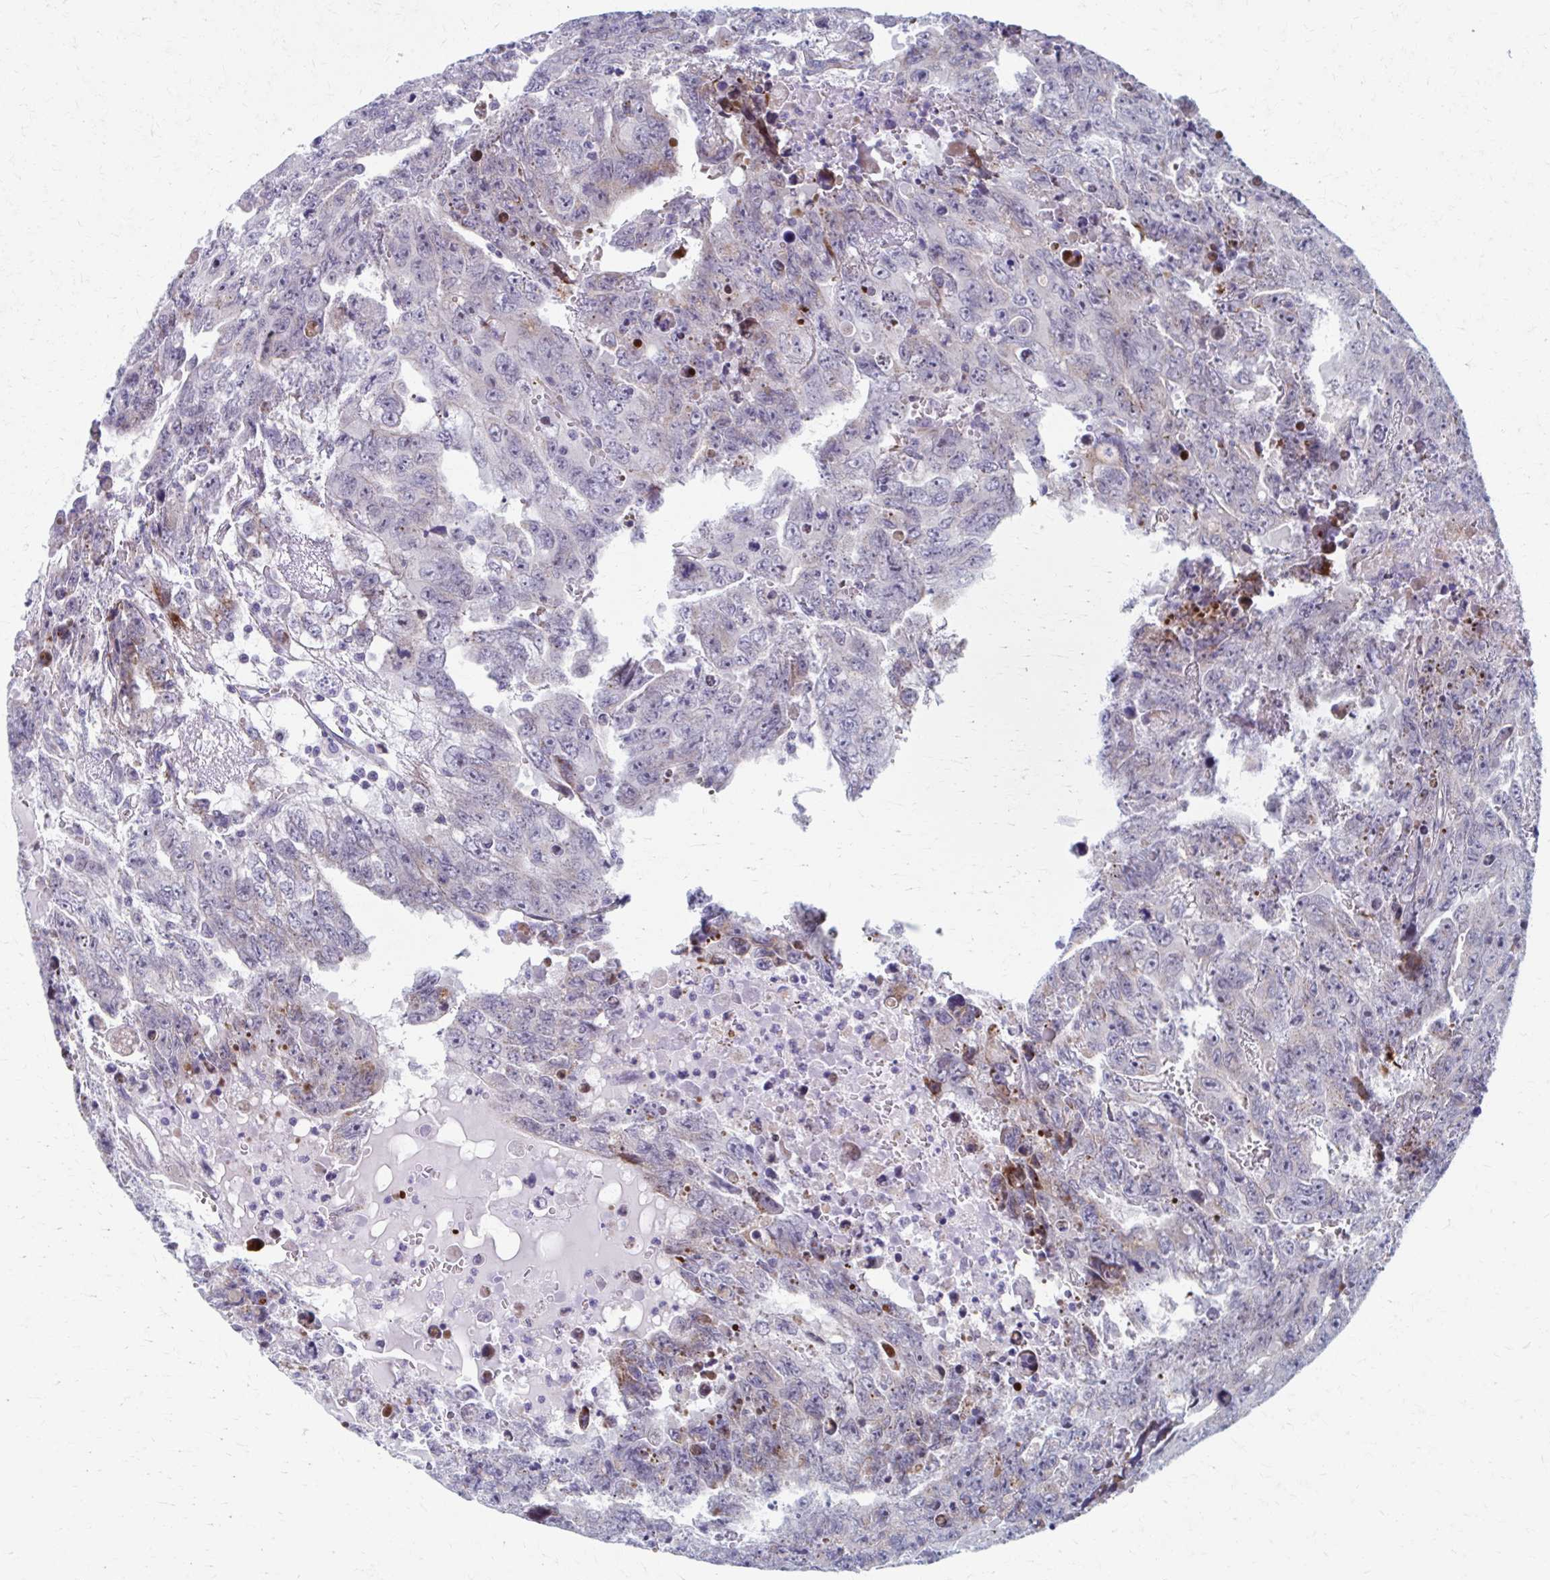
{"staining": {"intensity": "negative", "quantity": "none", "location": "none"}, "tissue": "testis cancer", "cell_type": "Tumor cells", "image_type": "cancer", "snomed": [{"axis": "morphology", "description": "Carcinoma, Embryonal, NOS"}, {"axis": "topography", "description": "Testis"}], "caption": "An image of embryonal carcinoma (testis) stained for a protein demonstrates no brown staining in tumor cells.", "gene": "OLFM2", "patient": {"sex": "male", "age": 24}}